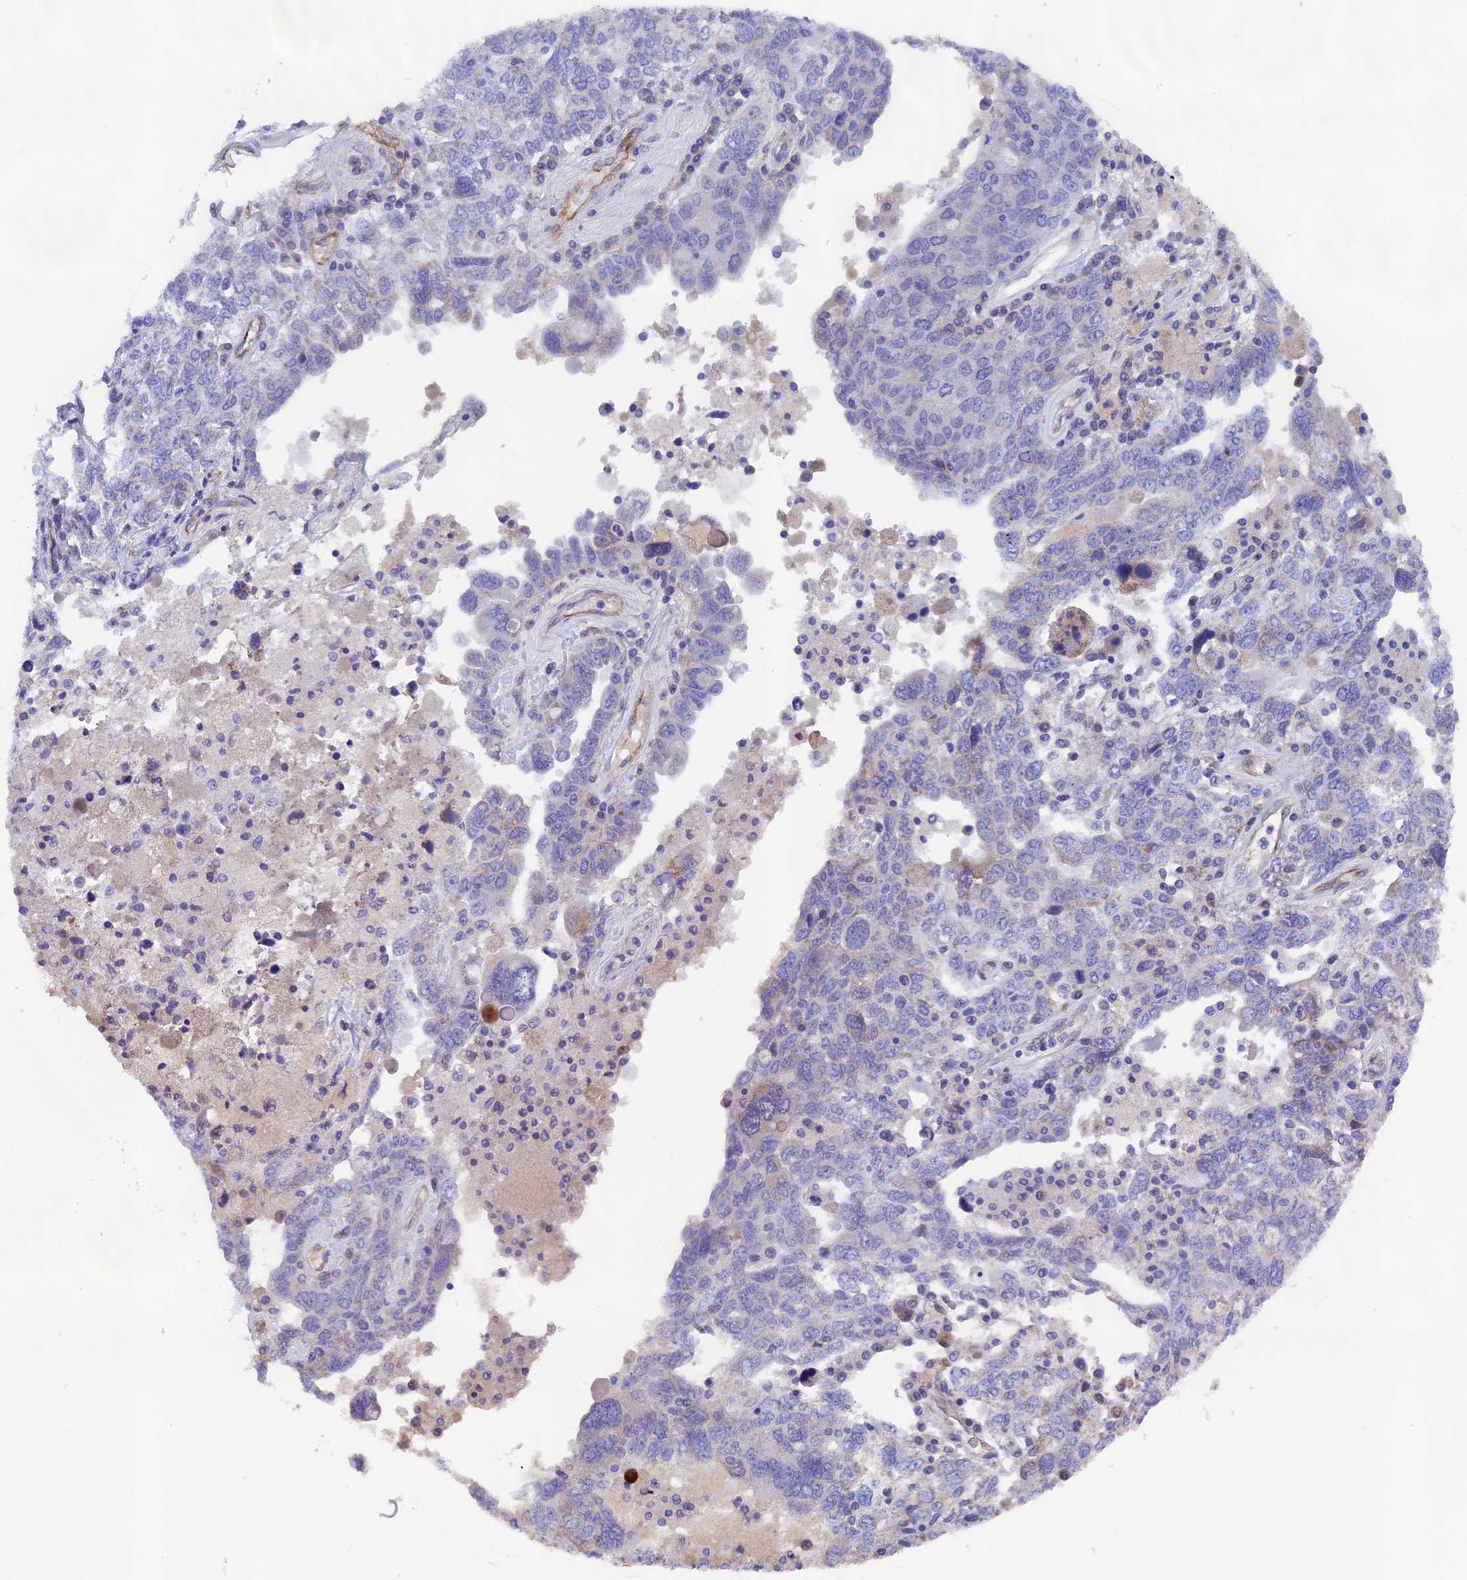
{"staining": {"intensity": "negative", "quantity": "none", "location": "none"}, "tissue": "ovarian cancer", "cell_type": "Tumor cells", "image_type": "cancer", "snomed": [{"axis": "morphology", "description": "Carcinoma, endometroid"}, {"axis": "topography", "description": "Ovary"}], "caption": "Immunohistochemistry (IHC) photomicrograph of neoplastic tissue: human endometroid carcinoma (ovarian) stained with DAB (3,3'-diaminobenzidine) shows no significant protein expression in tumor cells.", "gene": "INSYN1", "patient": {"sex": "female", "age": 62}}